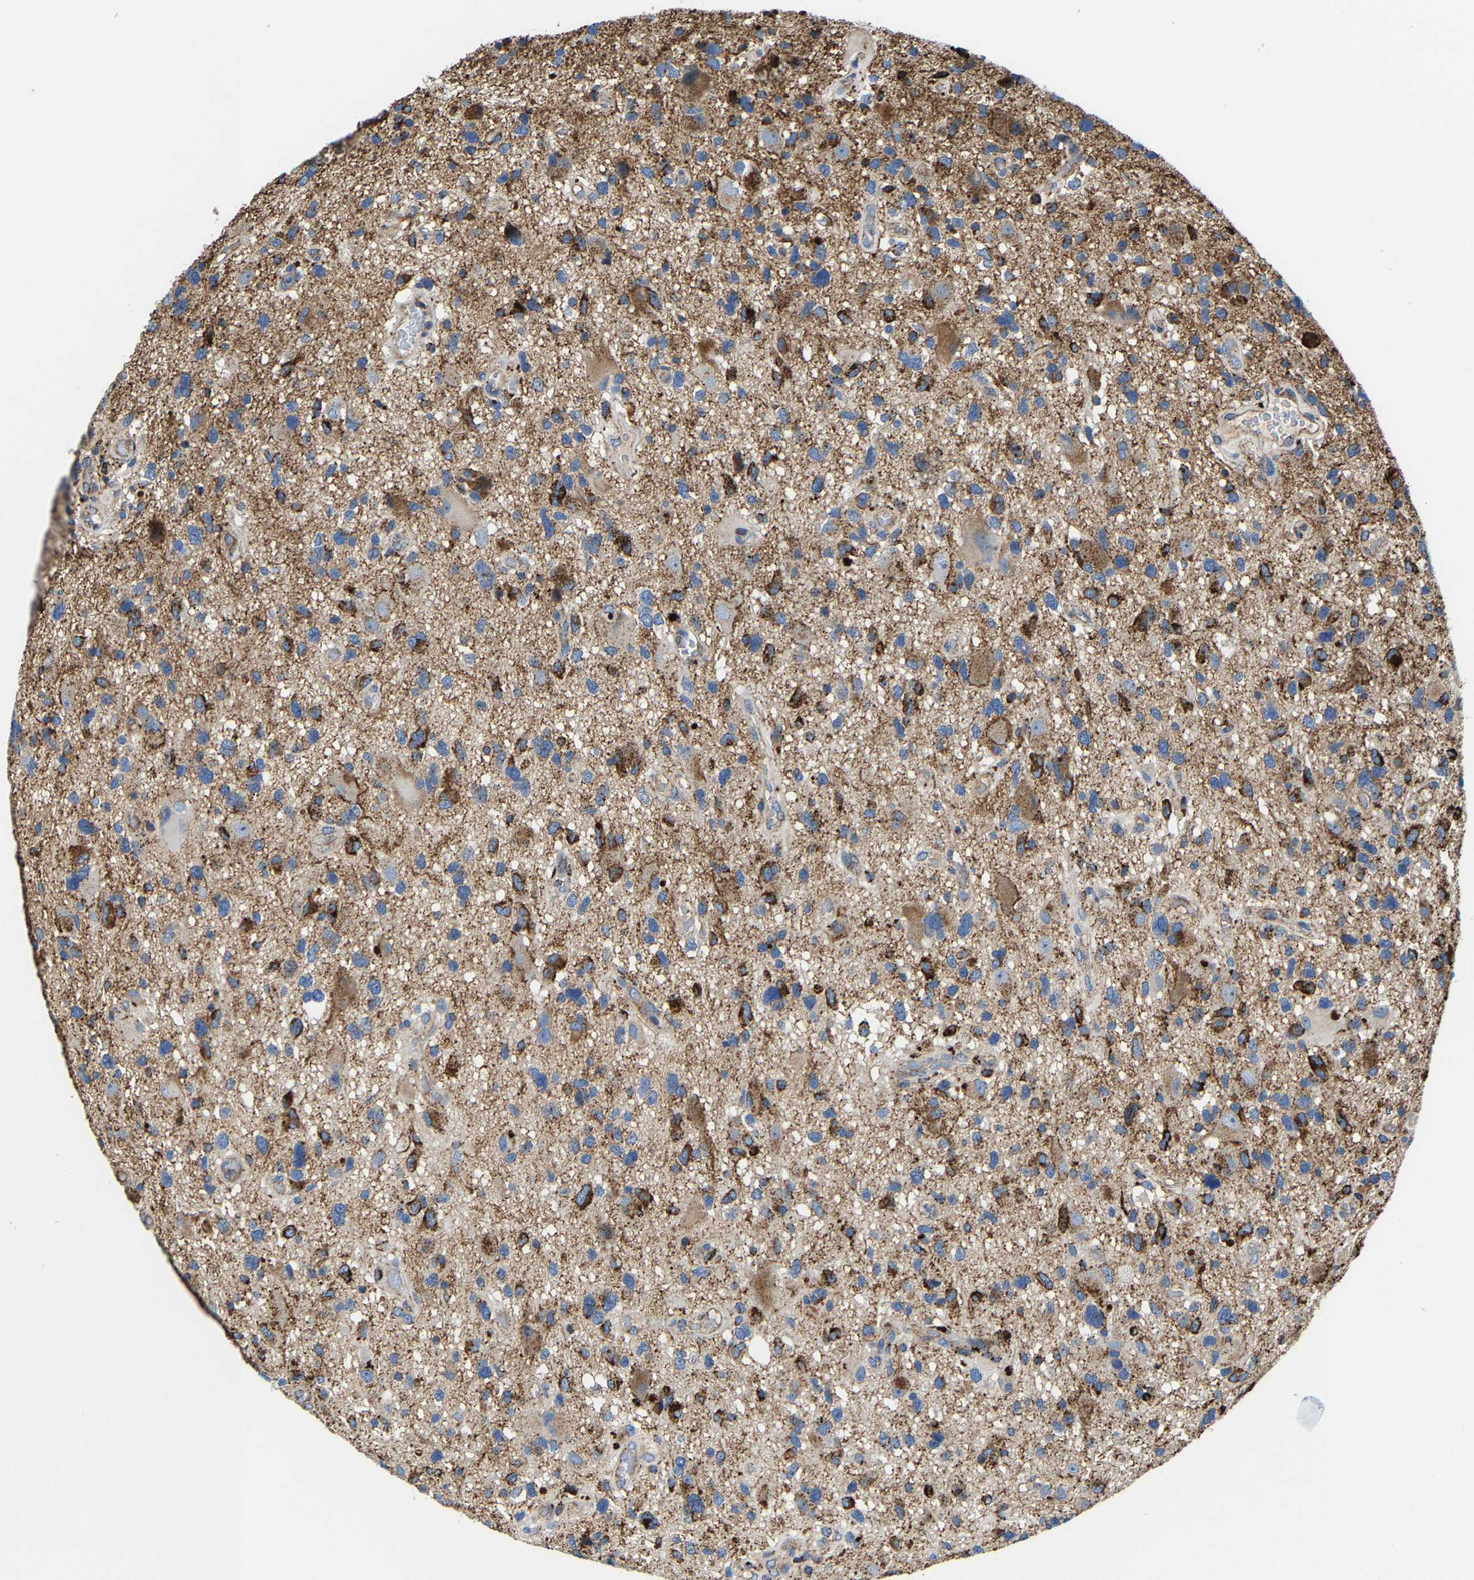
{"staining": {"intensity": "strong", "quantity": "25%-75%", "location": "cytoplasmic/membranous"}, "tissue": "glioma", "cell_type": "Tumor cells", "image_type": "cancer", "snomed": [{"axis": "morphology", "description": "Glioma, malignant, High grade"}, {"axis": "topography", "description": "Brain"}], "caption": "Human glioma stained with a brown dye exhibits strong cytoplasmic/membranous positive positivity in approximately 25%-75% of tumor cells.", "gene": "DPP7", "patient": {"sex": "male", "age": 33}}